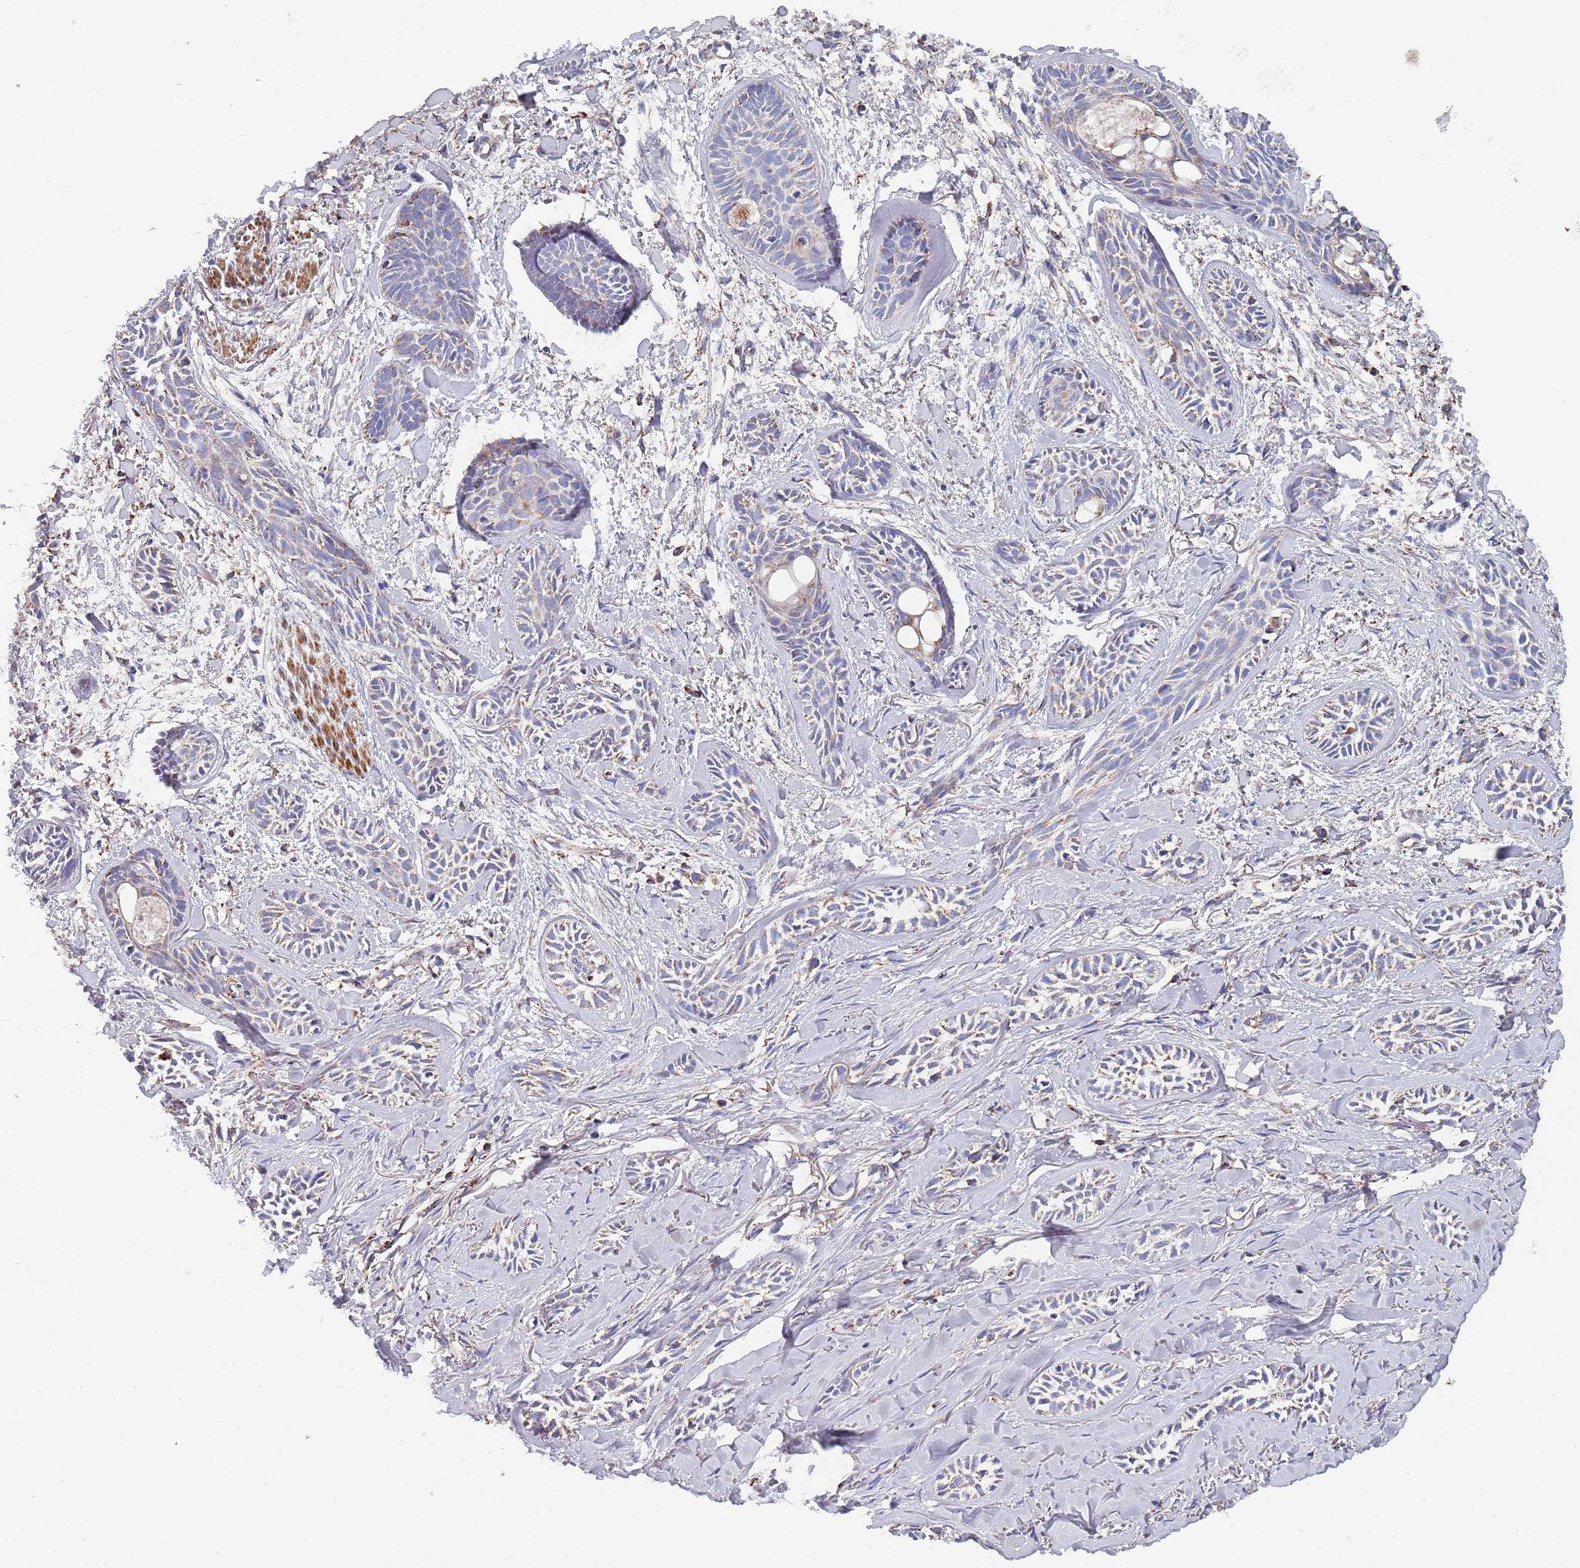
{"staining": {"intensity": "weak", "quantity": "25%-75%", "location": "cytoplasmic/membranous"}, "tissue": "skin cancer", "cell_type": "Tumor cells", "image_type": "cancer", "snomed": [{"axis": "morphology", "description": "Basal cell carcinoma"}, {"axis": "topography", "description": "Skin"}], "caption": "Protein expression by immunohistochemistry reveals weak cytoplasmic/membranous staining in about 25%-75% of tumor cells in basal cell carcinoma (skin). (DAB = brown stain, brightfield microscopy at high magnification).", "gene": "PGP", "patient": {"sex": "female", "age": 59}}